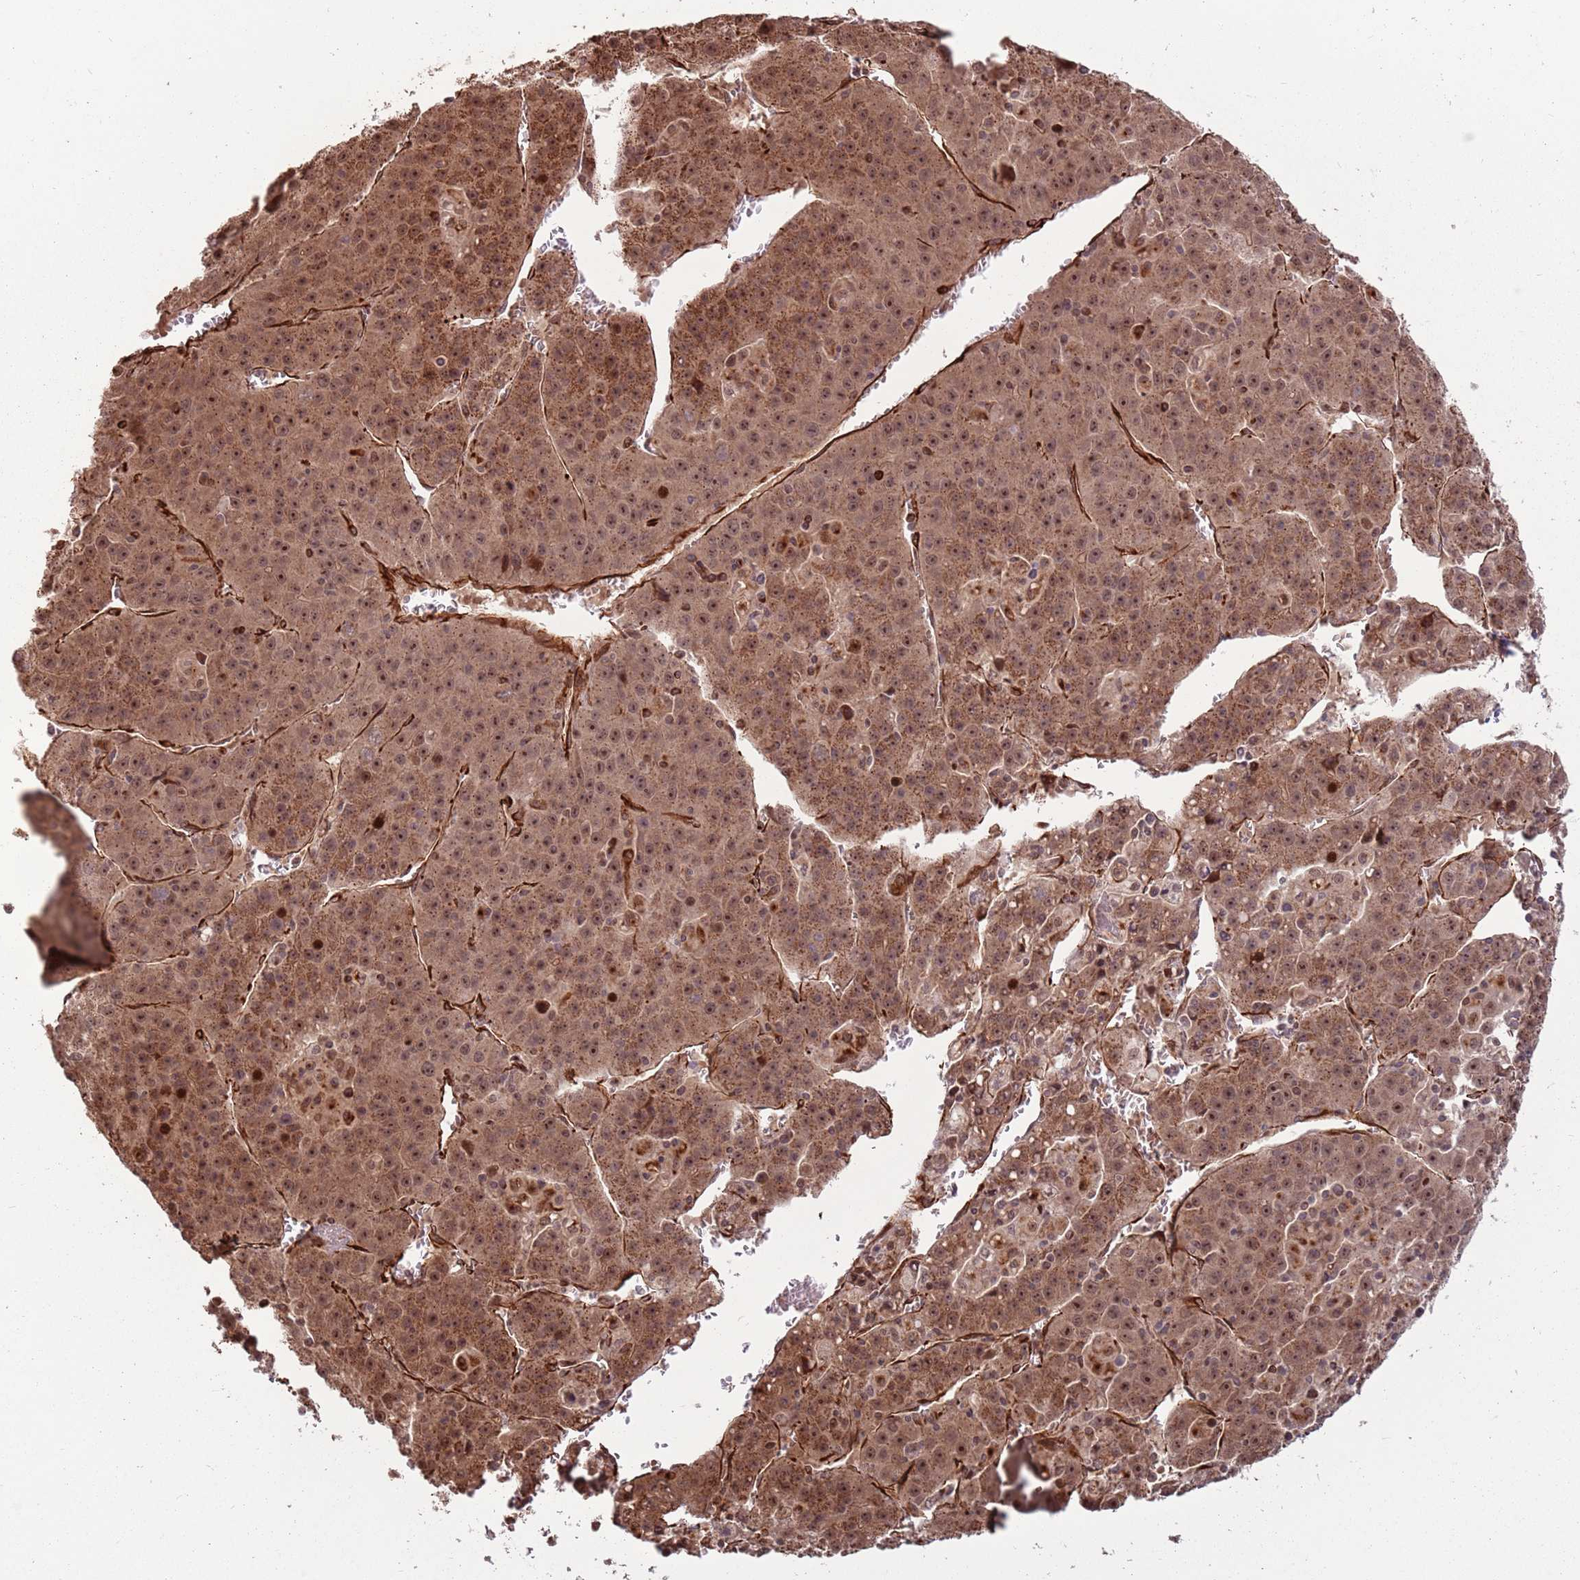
{"staining": {"intensity": "moderate", "quantity": ">75%", "location": "cytoplasmic/membranous,nuclear"}, "tissue": "liver cancer", "cell_type": "Tumor cells", "image_type": "cancer", "snomed": [{"axis": "morphology", "description": "Carcinoma, Hepatocellular, NOS"}, {"axis": "topography", "description": "Liver"}], "caption": "Immunohistochemistry of hepatocellular carcinoma (liver) reveals medium levels of moderate cytoplasmic/membranous and nuclear expression in approximately >75% of tumor cells.", "gene": "ADAMTS3", "patient": {"sex": "female", "age": 53}}